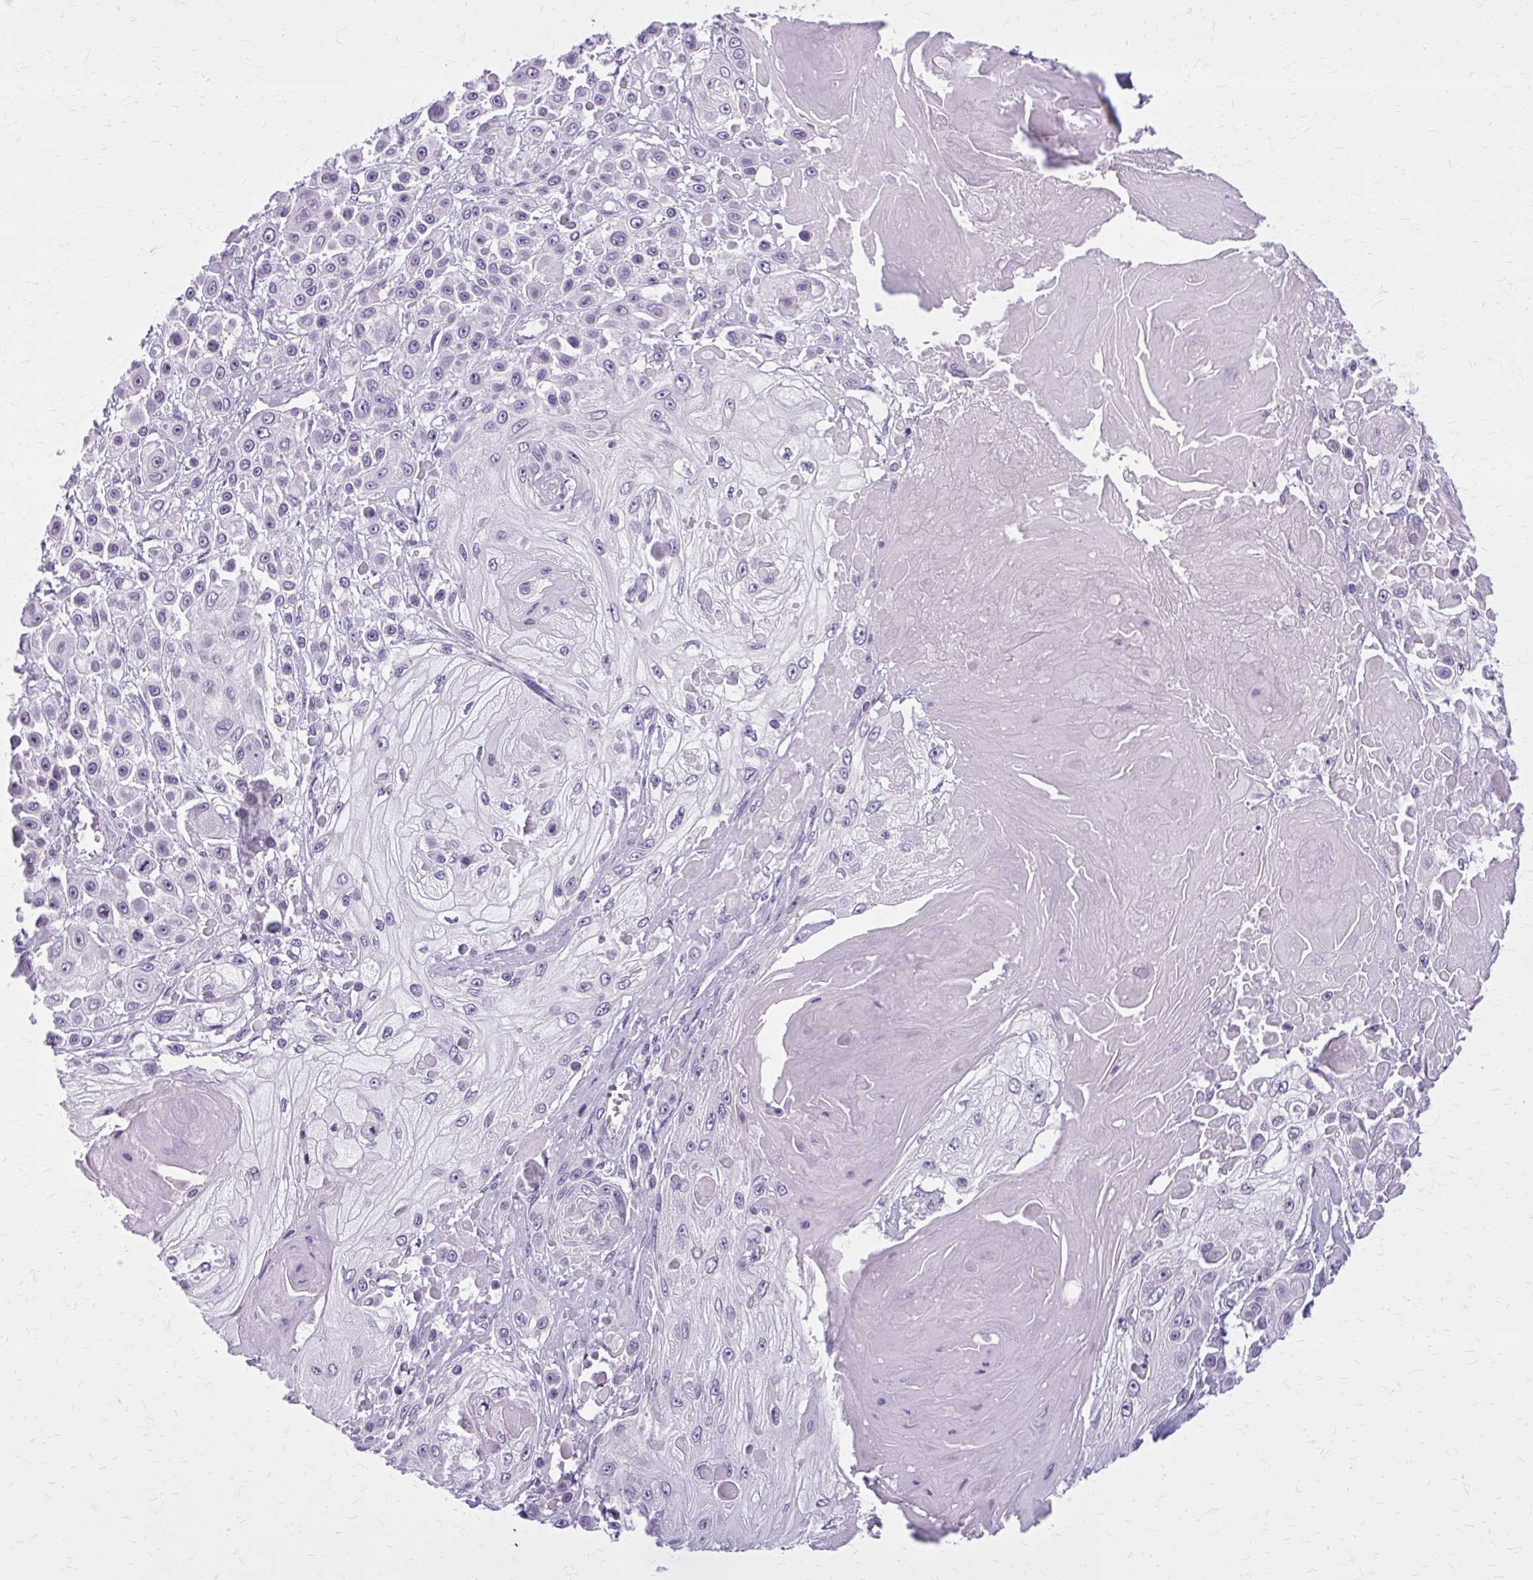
{"staining": {"intensity": "negative", "quantity": "none", "location": "none"}, "tissue": "skin cancer", "cell_type": "Tumor cells", "image_type": "cancer", "snomed": [{"axis": "morphology", "description": "Squamous cell carcinoma, NOS"}, {"axis": "topography", "description": "Skin"}], "caption": "DAB (3,3'-diaminobenzidine) immunohistochemical staining of squamous cell carcinoma (skin) shows no significant positivity in tumor cells.", "gene": "OR4A47", "patient": {"sex": "male", "age": 67}}